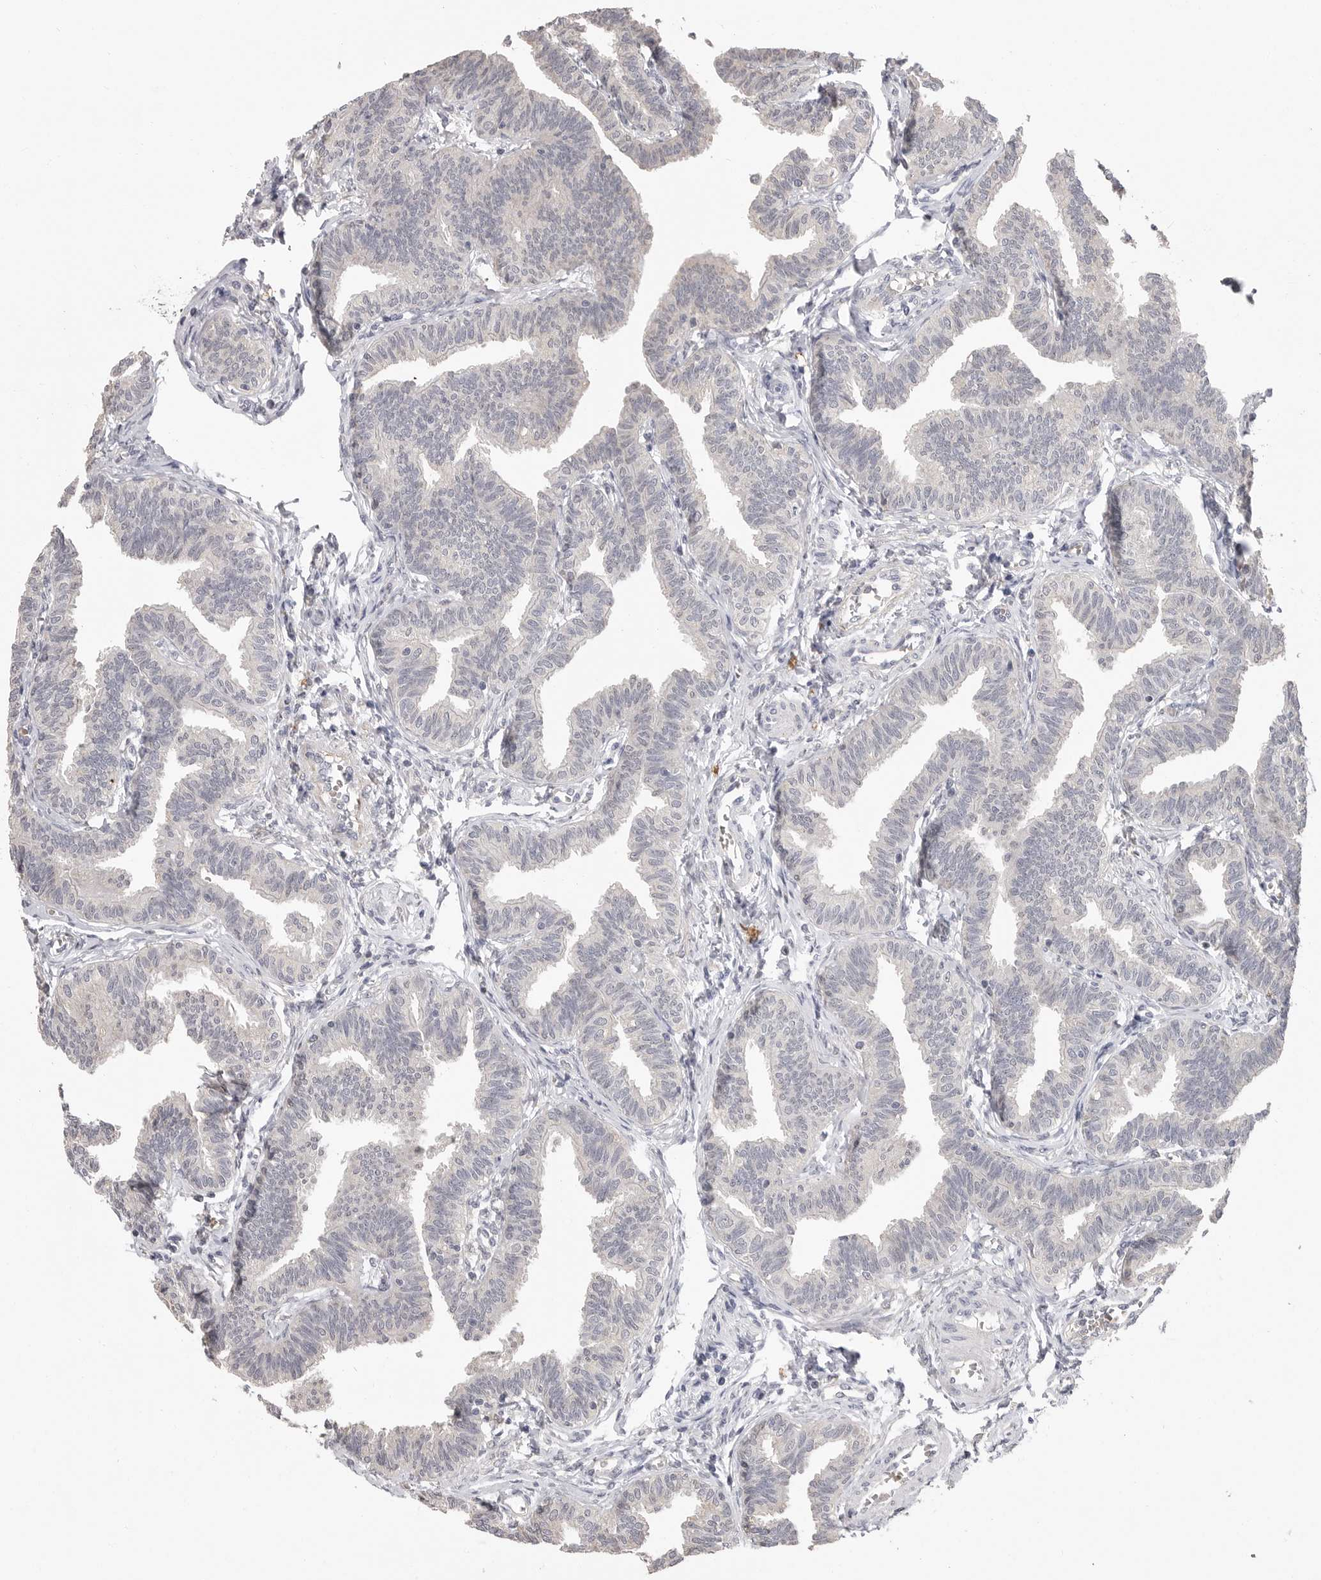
{"staining": {"intensity": "negative", "quantity": "none", "location": "none"}, "tissue": "fallopian tube", "cell_type": "Glandular cells", "image_type": "normal", "snomed": [{"axis": "morphology", "description": "Normal tissue, NOS"}, {"axis": "topography", "description": "Fallopian tube"}, {"axis": "topography", "description": "Ovary"}], "caption": "Human fallopian tube stained for a protein using IHC reveals no positivity in glandular cells.", "gene": "PLEKHF1", "patient": {"sex": "female", "age": 23}}